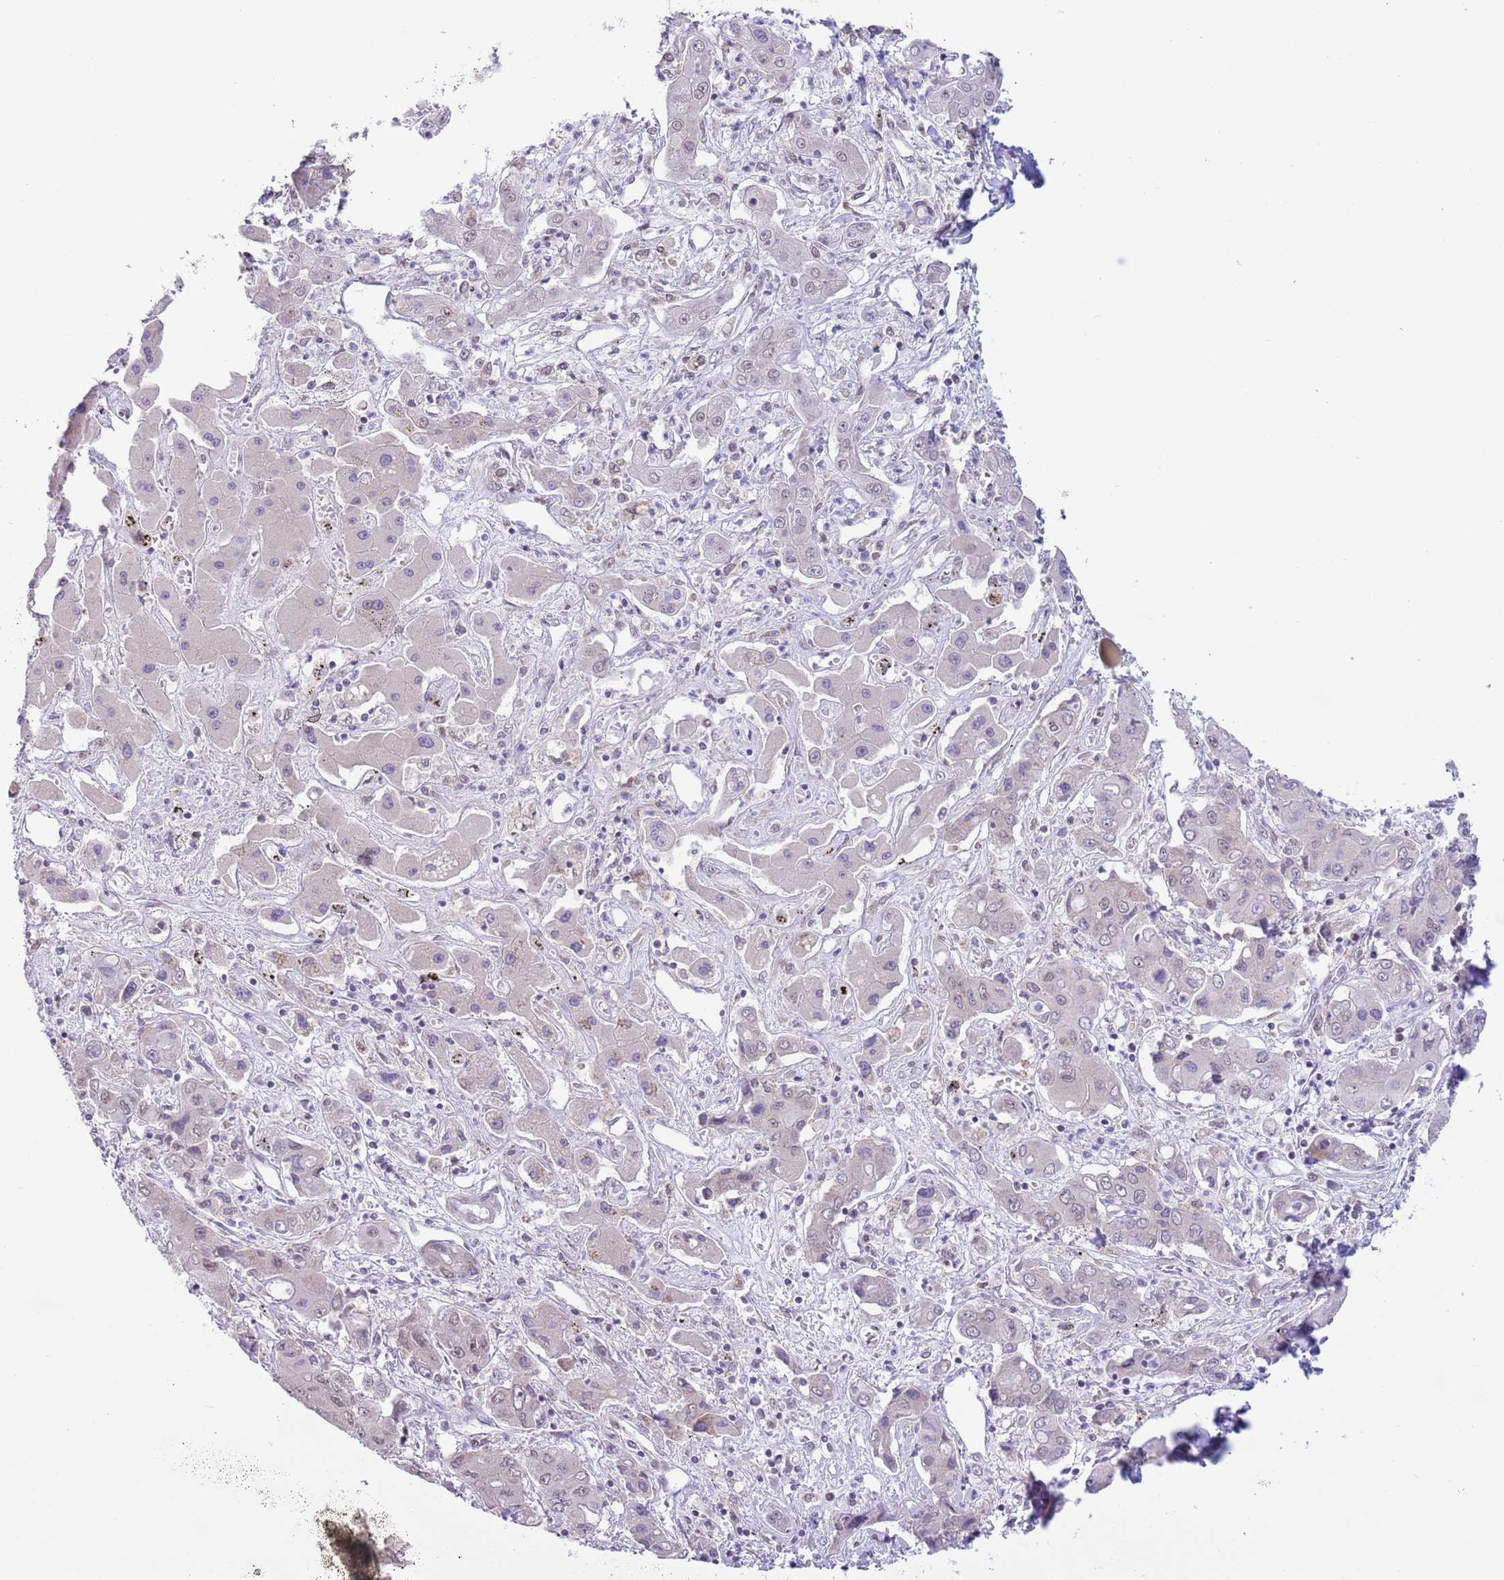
{"staining": {"intensity": "weak", "quantity": "<25%", "location": "nuclear"}, "tissue": "liver cancer", "cell_type": "Tumor cells", "image_type": "cancer", "snomed": [{"axis": "morphology", "description": "Cholangiocarcinoma"}, {"axis": "topography", "description": "Liver"}], "caption": "This is a histopathology image of immunohistochemistry staining of liver cholangiocarcinoma, which shows no positivity in tumor cells. (Immunohistochemistry, brightfield microscopy, high magnification).", "gene": "ZNF576", "patient": {"sex": "male", "age": 67}}